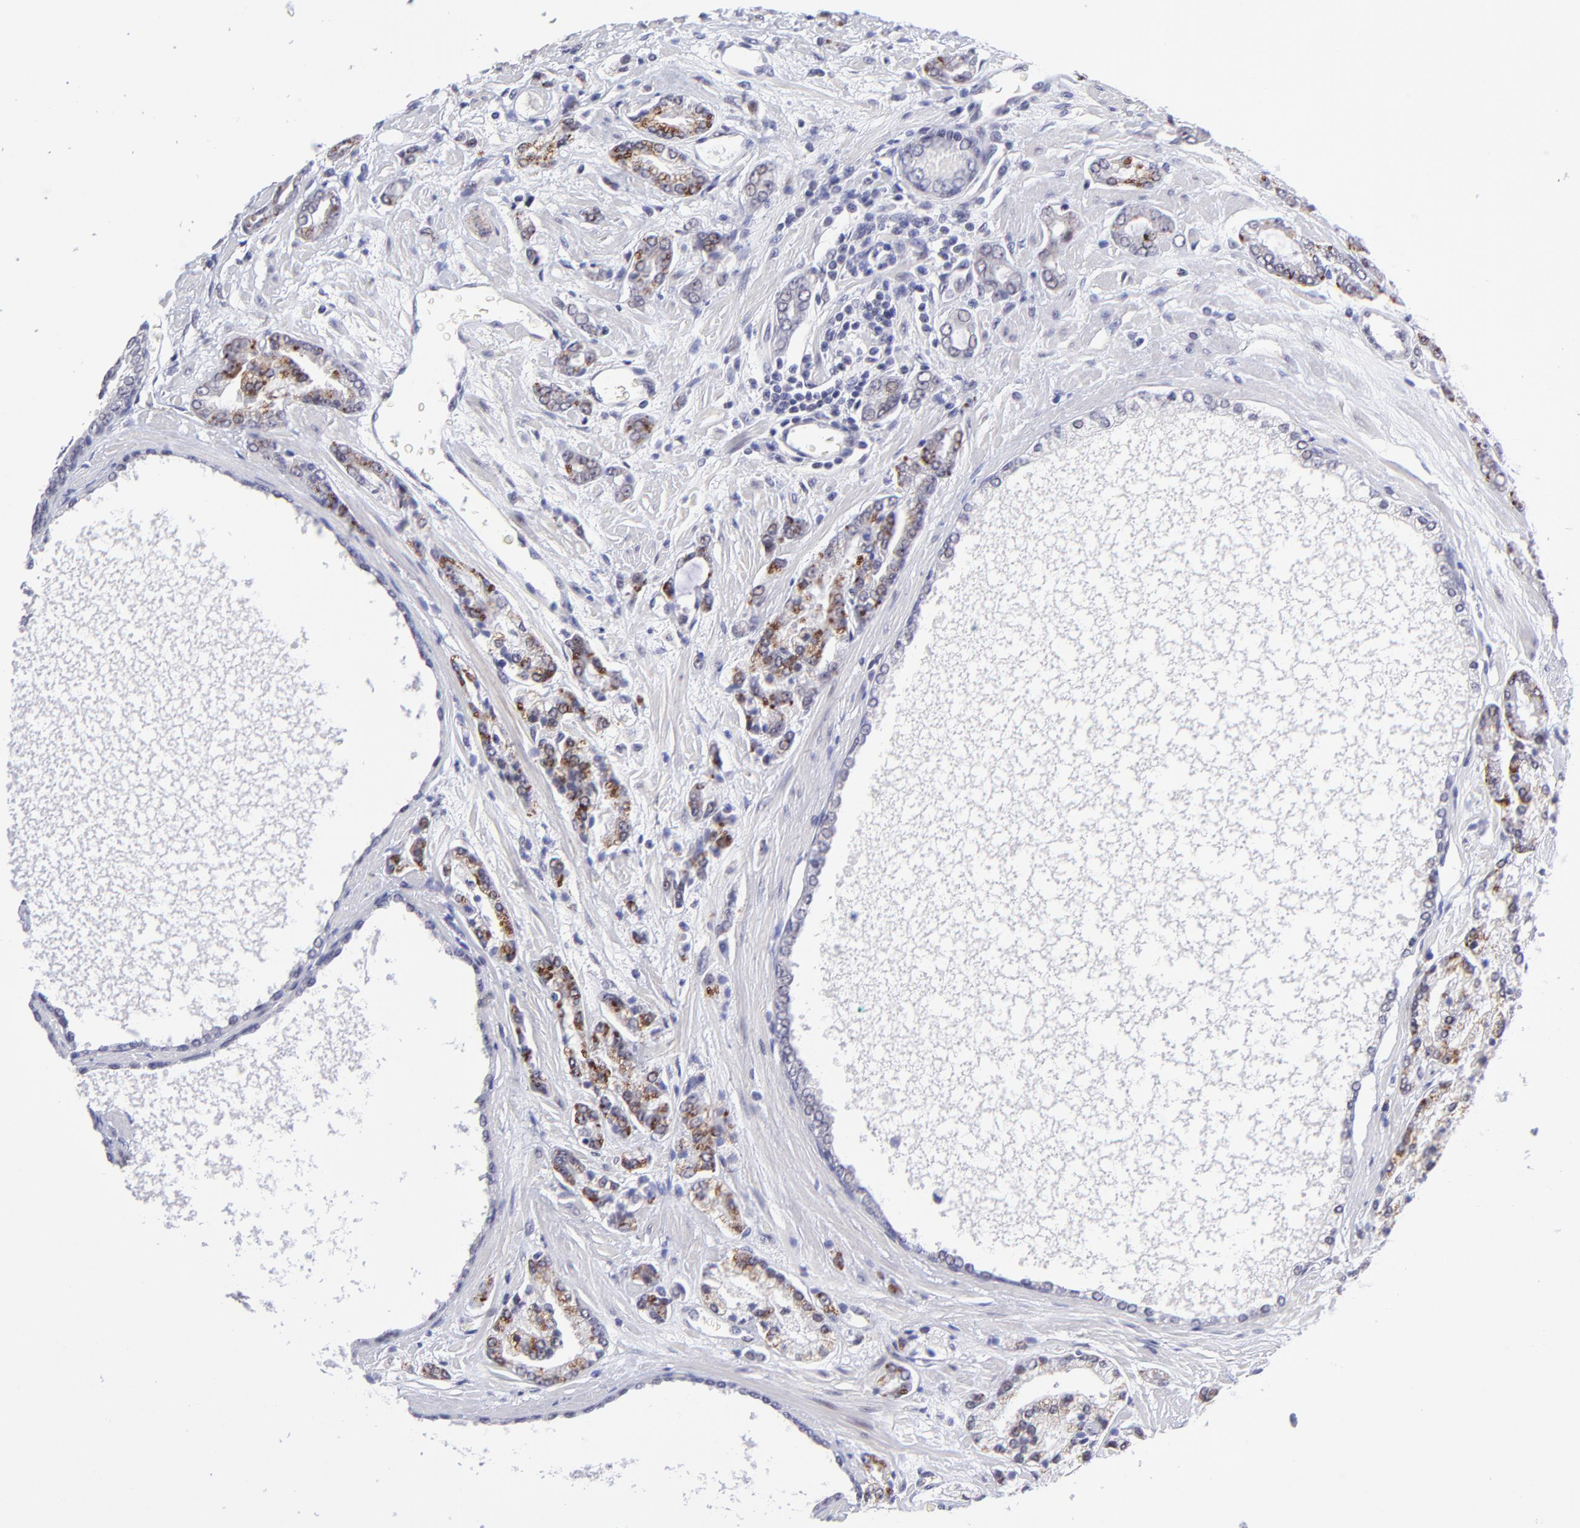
{"staining": {"intensity": "moderate", "quantity": "<25%", "location": "cytoplasmic/membranous"}, "tissue": "prostate cancer", "cell_type": "Tumor cells", "image_type": "cancer", "snomed": [{"axis": "morphology", "description": "Adenocarcinoma, Medium grade"}, {"axis": "topography", "description": "Prostate"}], "caption": "Immunohistochemical staining of prostate cancer (medium-grade adenocarcinoma) displays low levels of moderate cytoplasmic/membranous staining in approximately <25% of tumor cells. Using DAB (brown) and hematoxylin (blue) stains, captured at high magnification using brightfield microscopy.", "gene": "SOX6", "patient": {"sex": "male", "age": 65}}